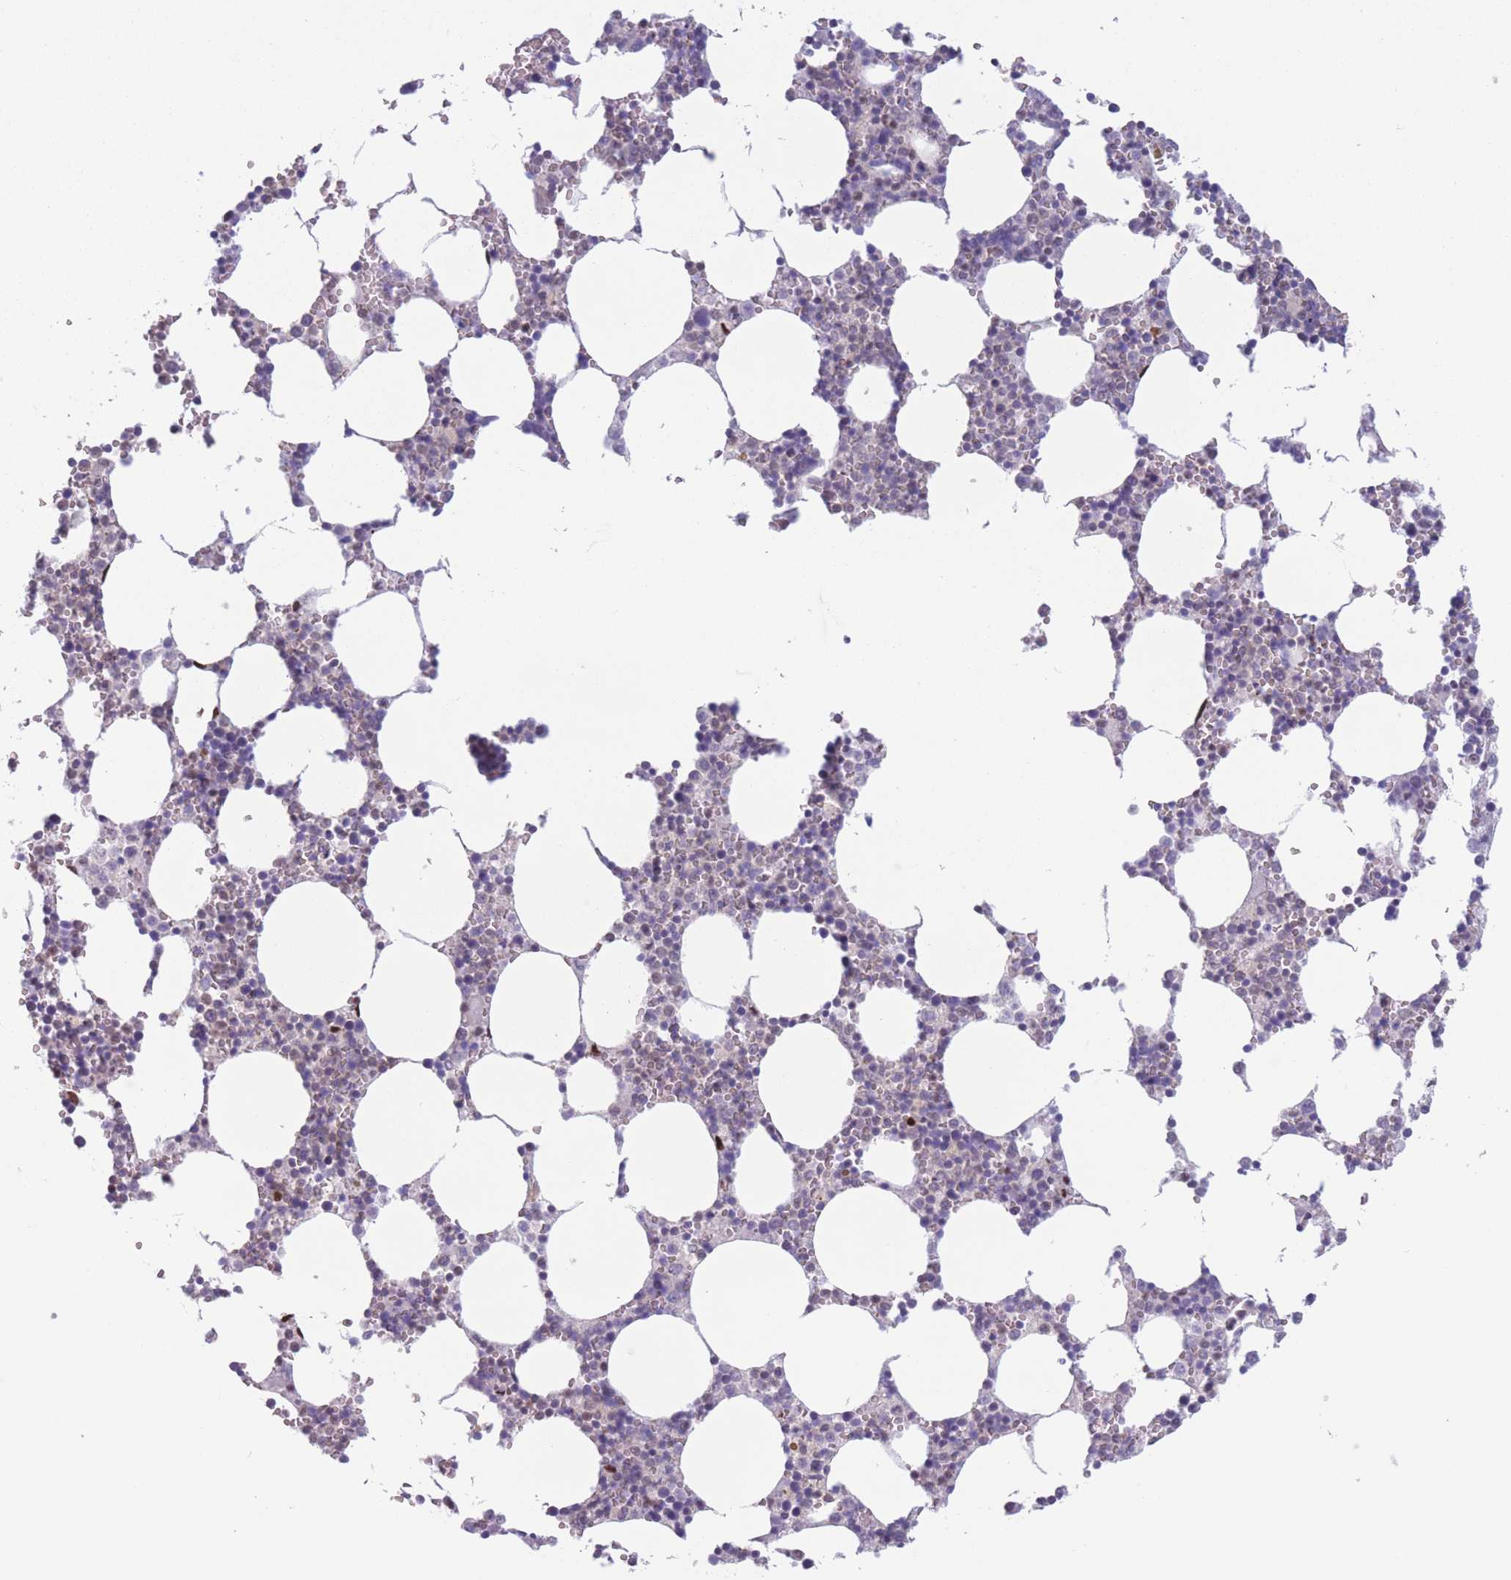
{"staining": {"intensity": "negative", "quantity": "none", "location": "none"}, "tissue": "bone marrow", "cell_type": "Hematopoietic cells", "image_type": "normal", "snomed": [{"axis": "morphology", "description": "Normal tissue, NOS"}, {"axis": "topography", "description": "Bone marrow"}], "caption": "Benign bone marrow was stained to show a protein in brown. There is no significant staining in hematopoietic cells. (DAB immunohistochemistry (IHC), high magnification).", "gene": "ENSG00000267179", "patient": {"sex": "female", "age": 64}}